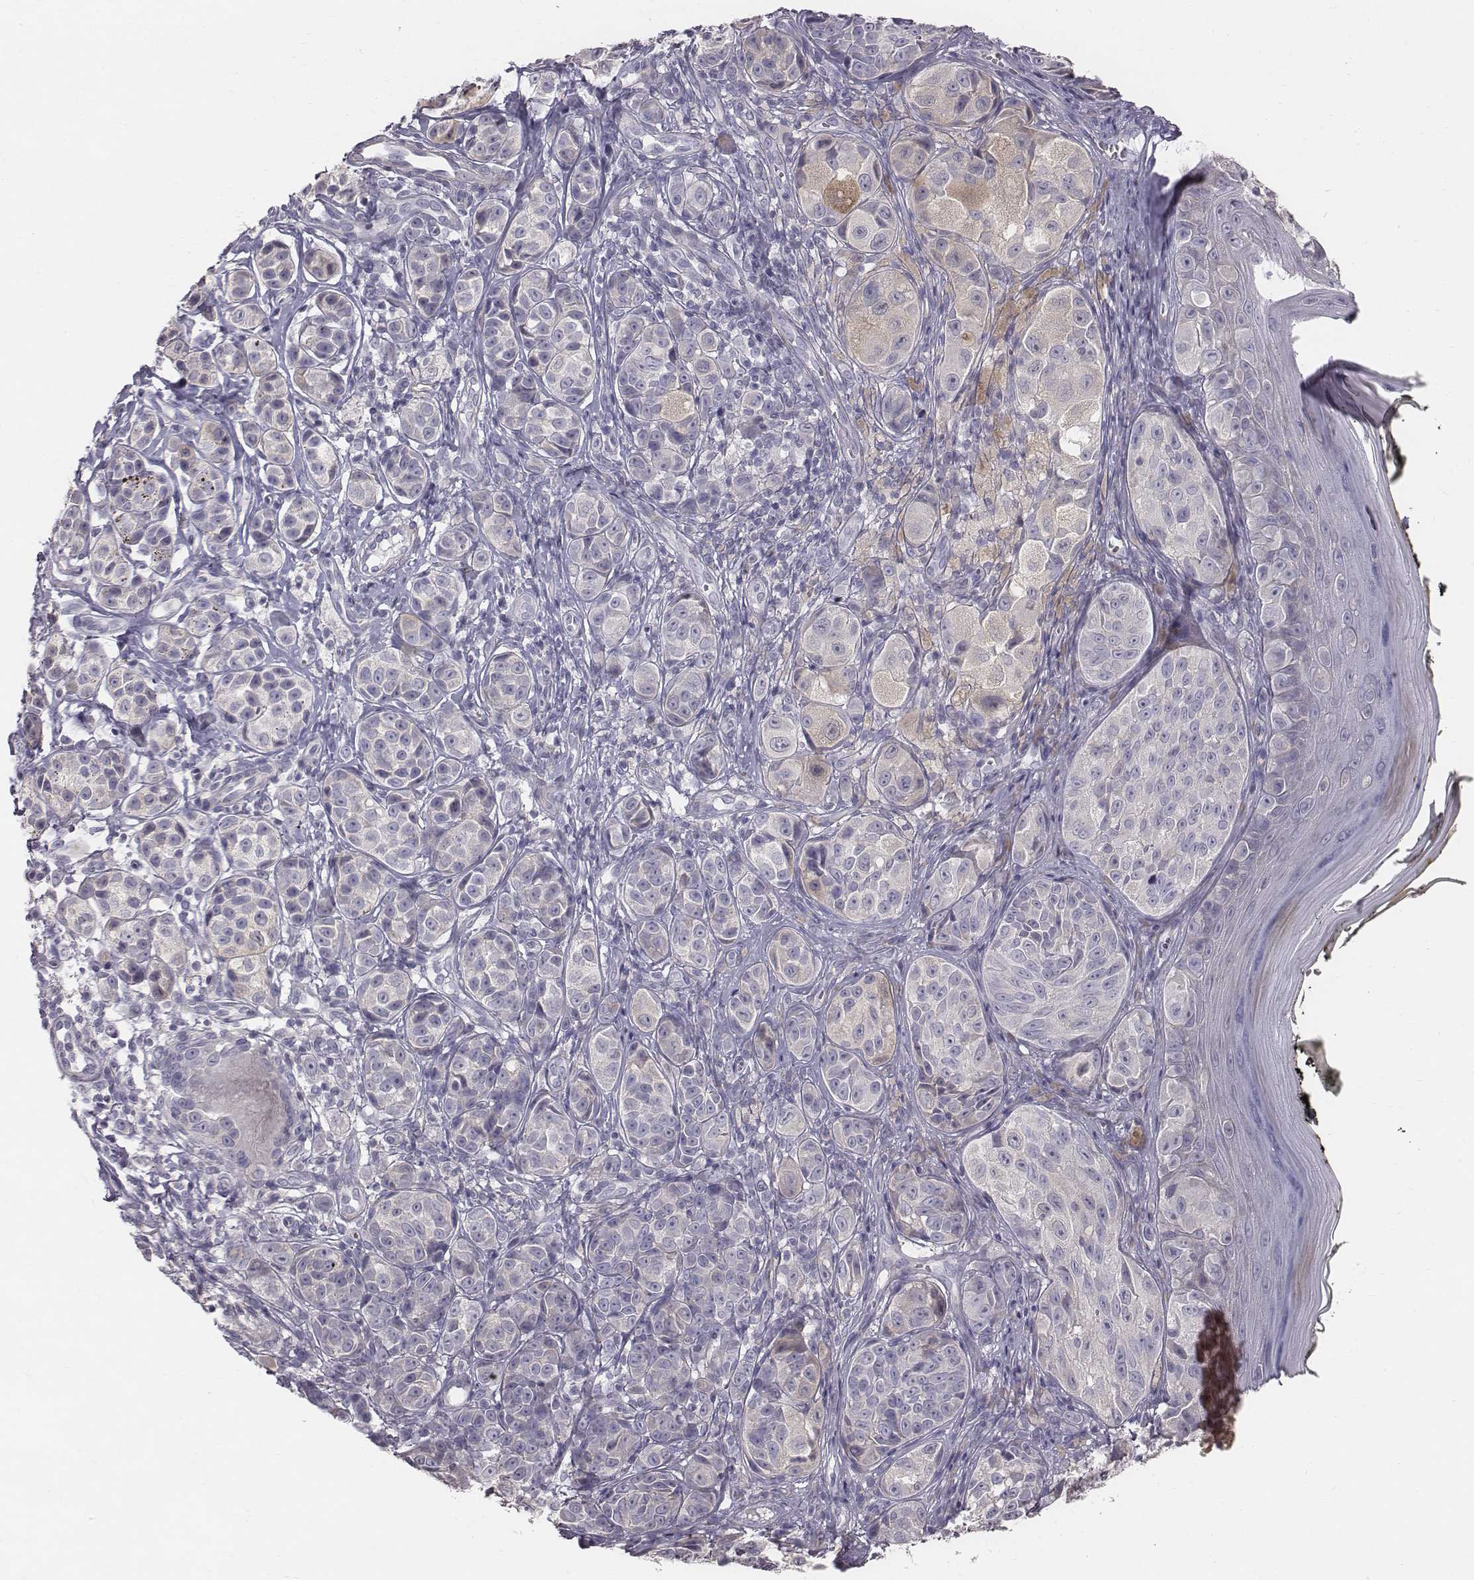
{"staining": {"intensity": "negative", "quantity": "none", "location": "none"}, "tissue": "melanoma", "cell_type": "Tumor cells", "image_type": "cancer", "snomed": [{"axis": "morphology", "description": "Malignant melanoma, NOS"}, {"axis": "topography", "description": "Skin"}], "caption": "This is an immunohistochemistry image of human melanoma. There is no expression in tumor cells.", "gene": "PRKCZ", "patient": {"sex": "male", "age": 48}}